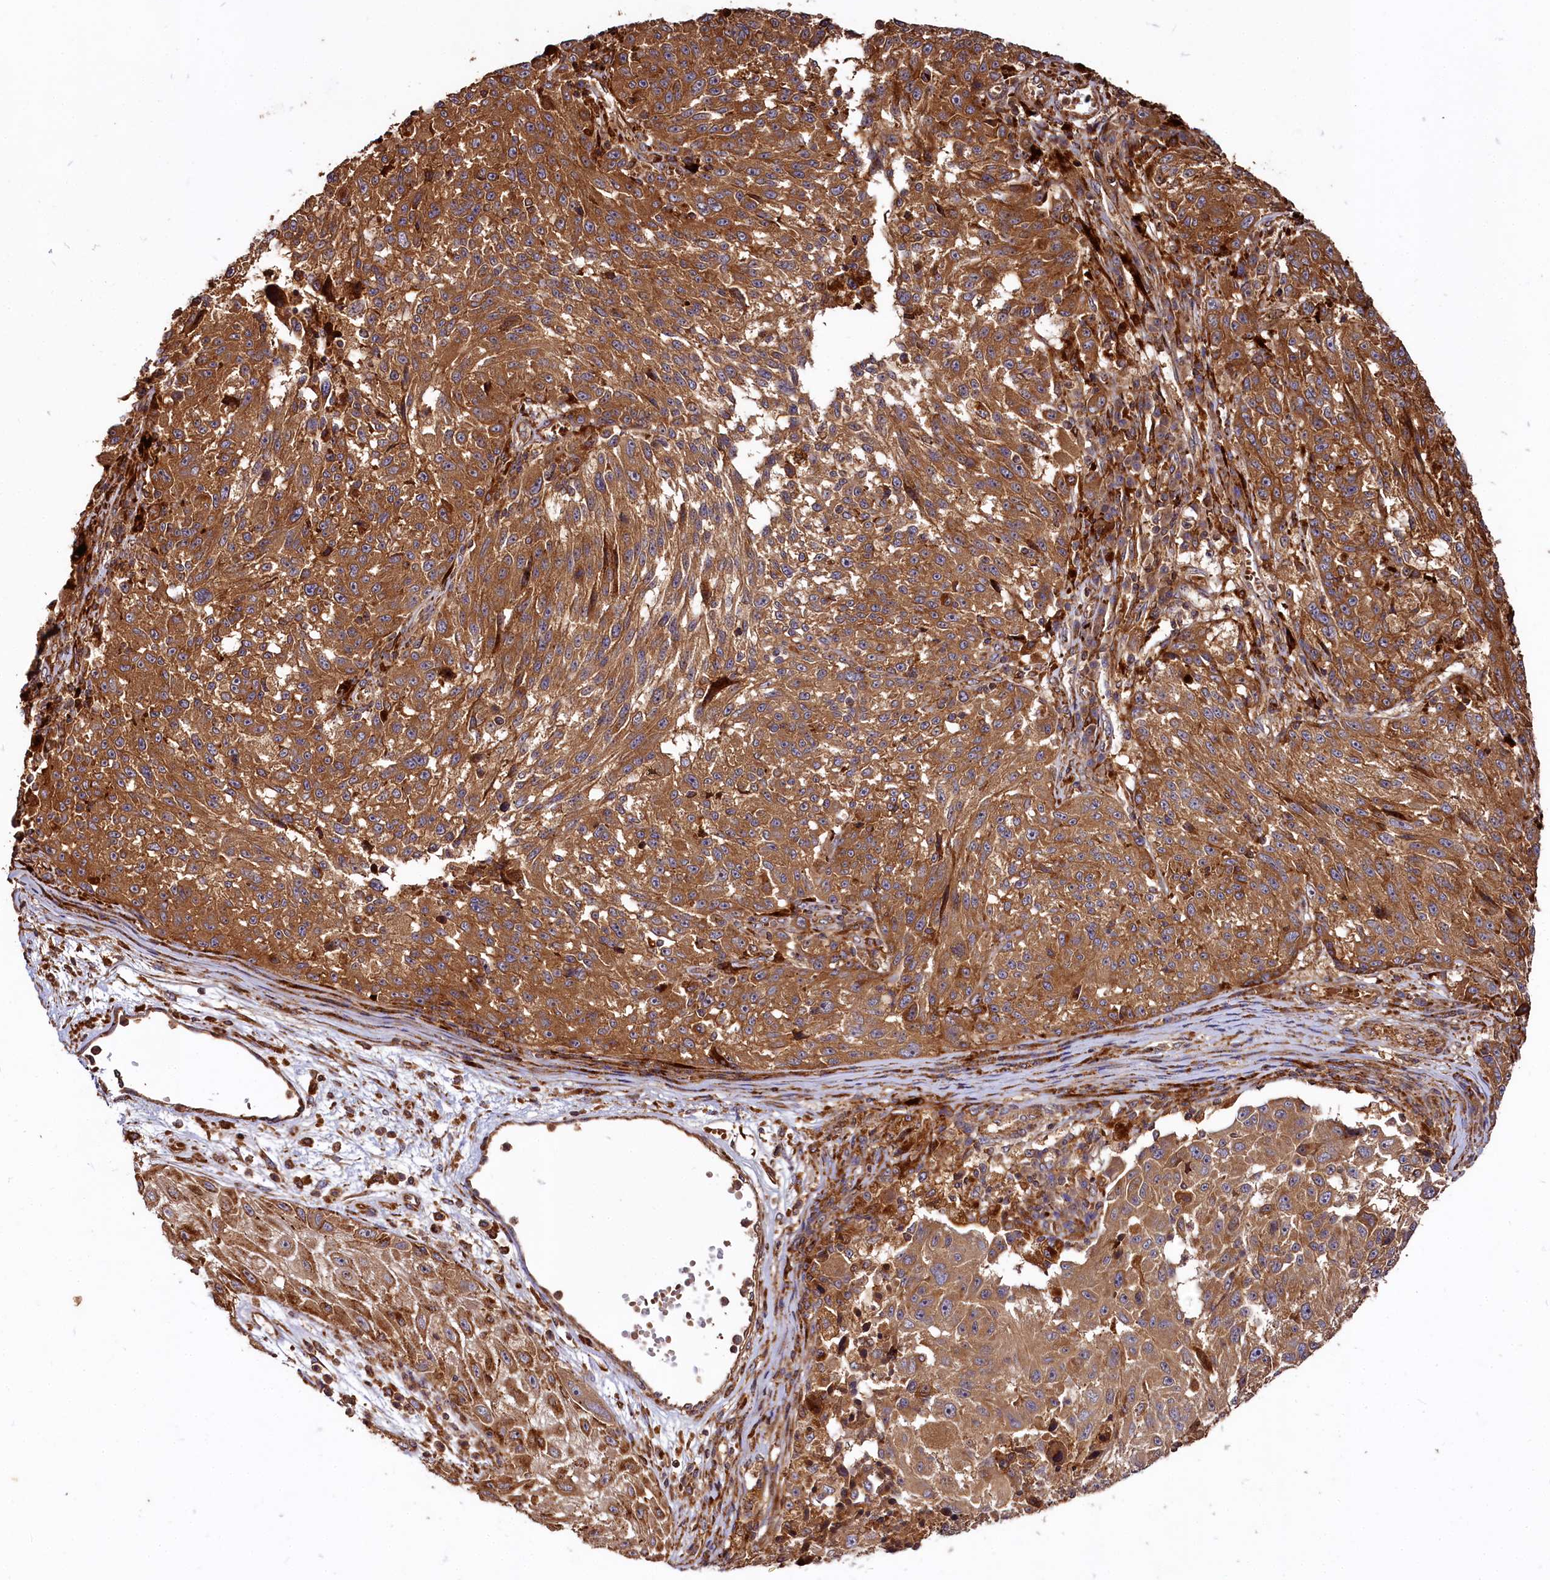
{"staining": {"intensity": "moderate", "quantity": ">75%", "location": "cytoplasmic/membranous"}, "tissue": "melanoma", "cell_type": "Tumor cells", "image_type": "cancer", "snomed": [{"axis": "morphology", "description": "Malignant melanoma, NOS"}, {"axis": "topography", "description": "Skin"}], "caption": "Immunohistochemical staining of human malignant melanoma displays medium levels of moderate cytoplasmic/membranous protein staining in about >75% of tumor cells. (brown staining indicates protein expression, while blue staining denotes nuclei).", "gene": "WDR73", "patient": {"sex": "male", "age": 53}}